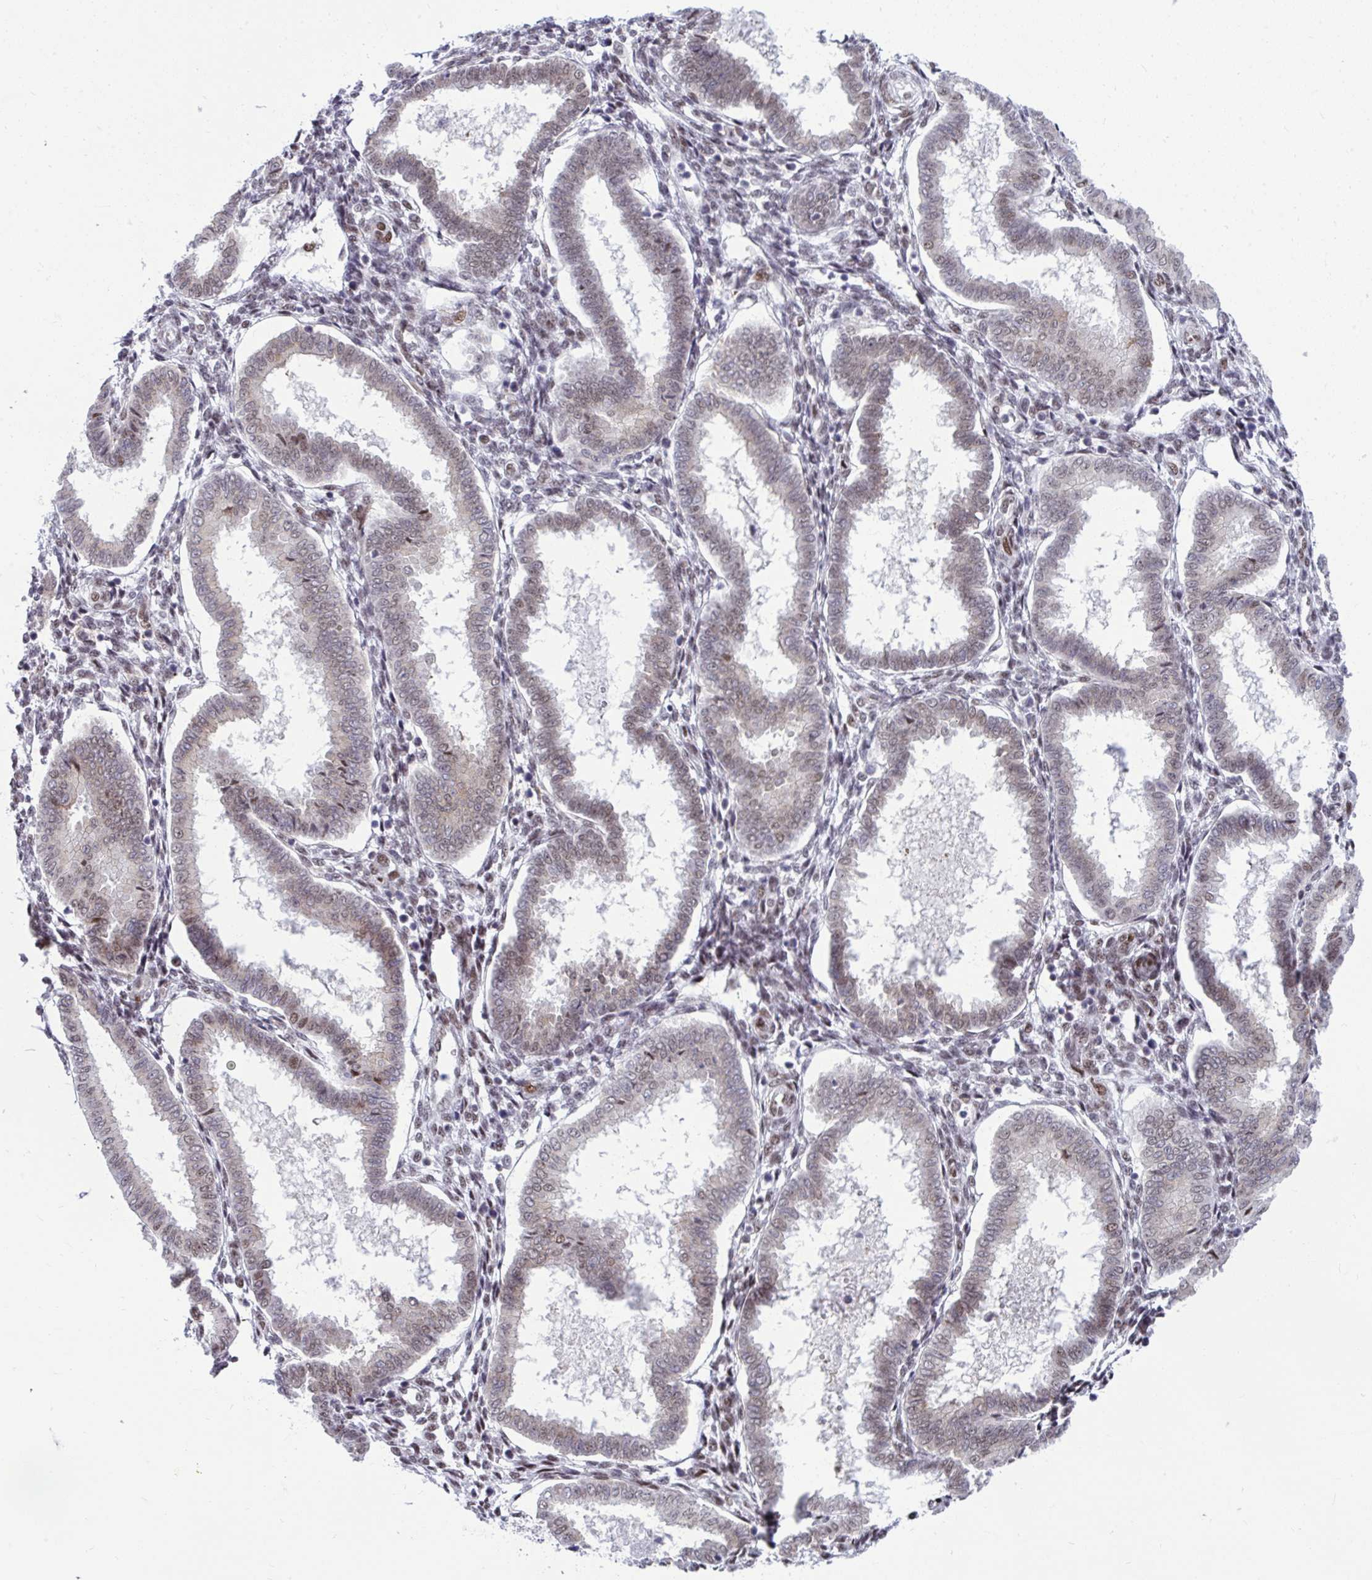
{"staining": {"intensity": "negative", "quantity": "none", "location": "none"}, "tissue": "endometrium", "cell_type": "Cells in endometrial stroma", "image_type": "normal", "snomed": [{"axis": "morphology", "description": "Normal tissue, NOS"}, {"axis": "topography", "description": "Endometrium"}], "caption": "Immunohistochemical staining of normal endometrium demonstrates no significant staining in cells in endometrial stroma. The staining was performed using DAB (3,3'-diaminobenzidine) to visualize the protein expression in brown, while the nuclei were stained in blue with hematoxylin (Magnification: 20x).", "gene": "SLC35C2", "patient": {"sex": "female", "age": 24}}